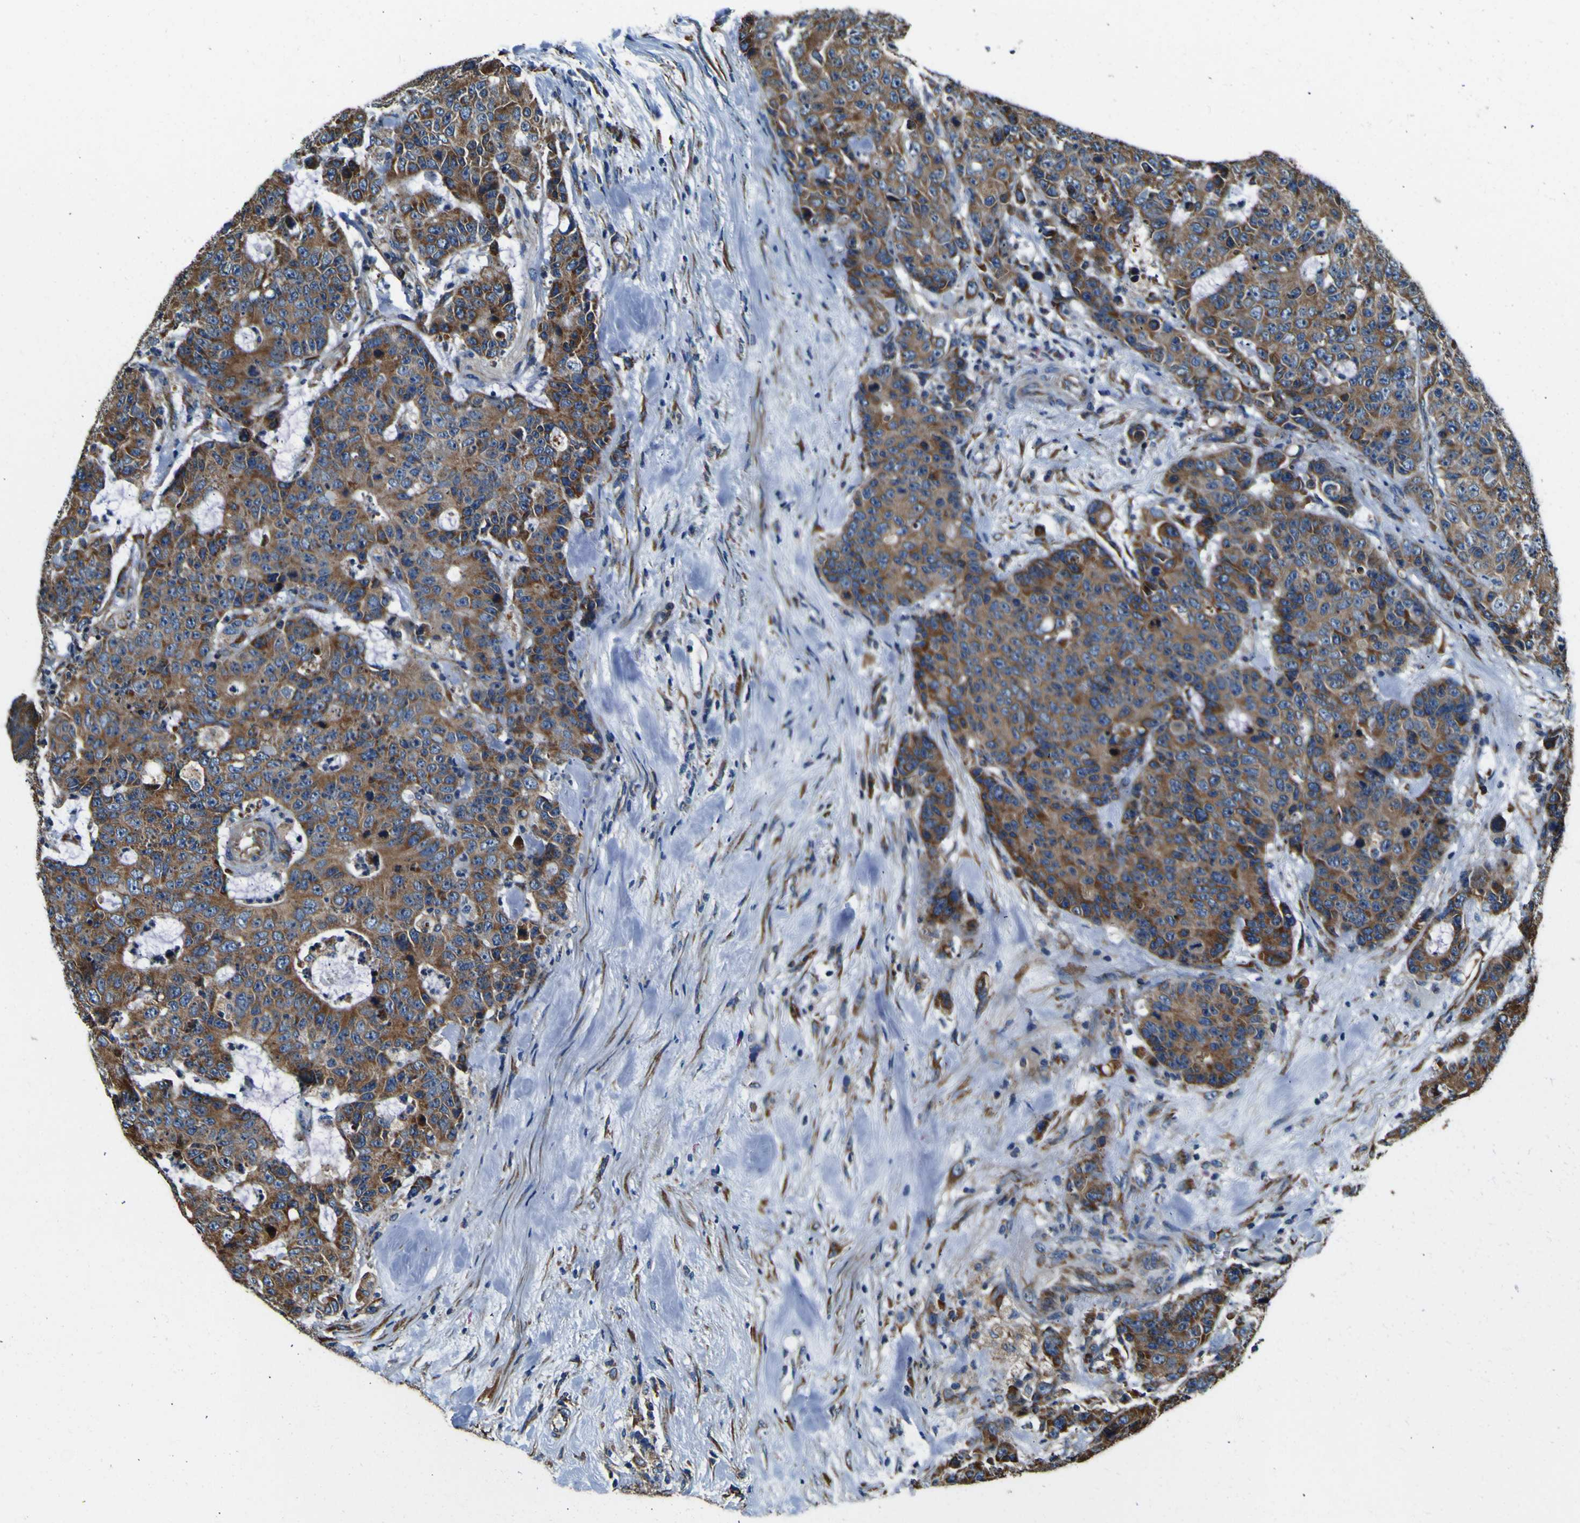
{"staining": {"intensity": "moderate", "quantity": ">75%", "location": "cytoplasmic/membranous"}, "tissue": "colorectal cancer", "cell_type": "Tumor cells", "image_type": "cancer", "snomed": [{"axis": "morphology", "description": "Adenocarcinoma, NOS"}, {"axis": "topography", "description": "Colon"}], "caption": "A high-resolution photomicrograph shows IHC staining of adenocarcinoma (colorectal), which shows moderate cytoplasmic/membranous staining in approximately >75% of tumor cells. Immunohistochemistry stains the protein of interest in brown and the nuclei are stained blue.", "gene": "INPP5A", "patient": {"sex": "female", "age": 86}}